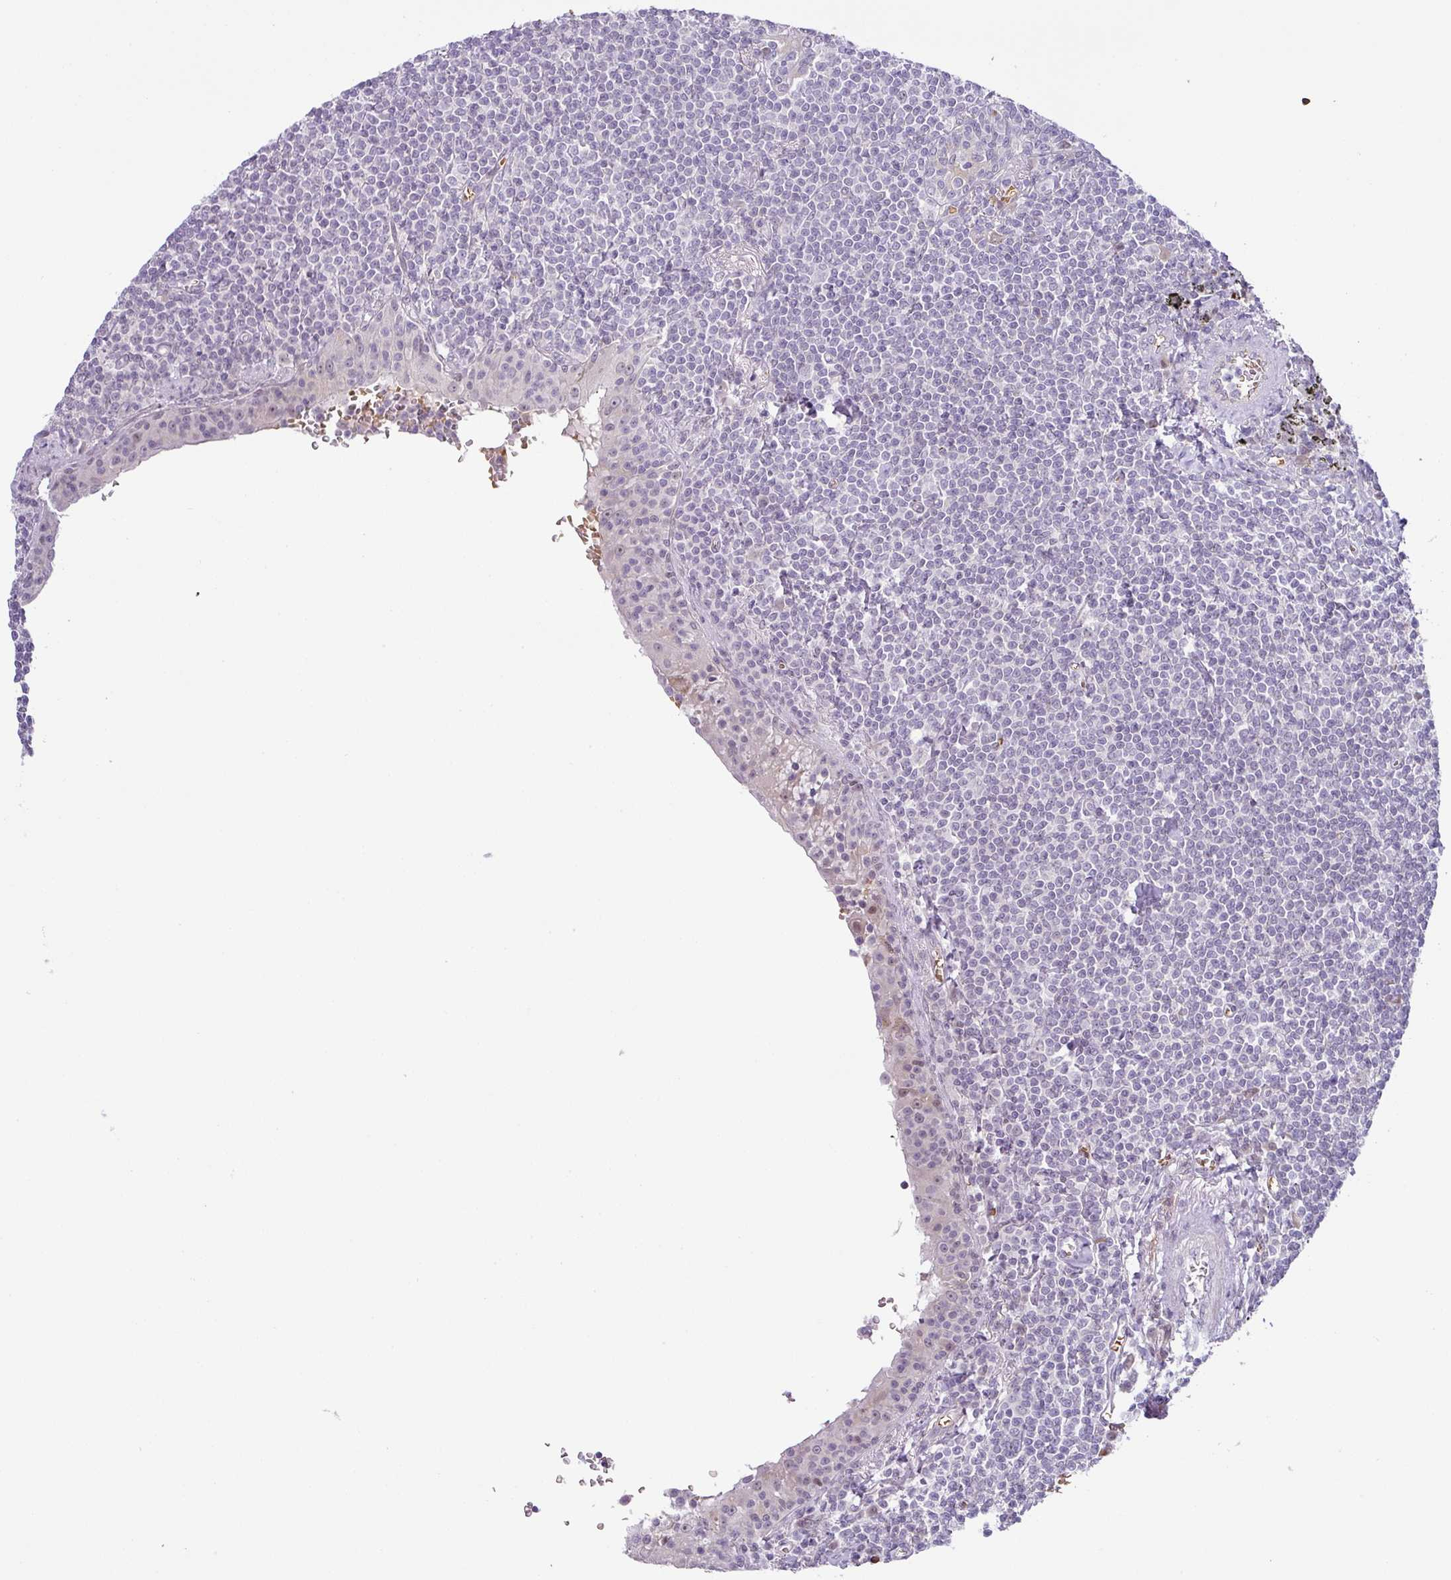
{"staining": {"intensity": "negative", "quantity": "none", "location": "none"}, "tissue": "lymphoma", "cell_type": "Tumor cells", "image_type": "cancer", "snomed": [{"axis": "morphology", "description": "Malignant lymphoma, non-Hodgkin's type, Low grade"}, {"axis": "topography", "description": "Lung"}], "caption": "Malignant lymphoma, non-Hodgkin's type (low-grade) was stained to show a protein in brown. There is no significant staining in tumor cells.", "gene": "PARP2", "patient": {"sex": "female", "age": 71}}